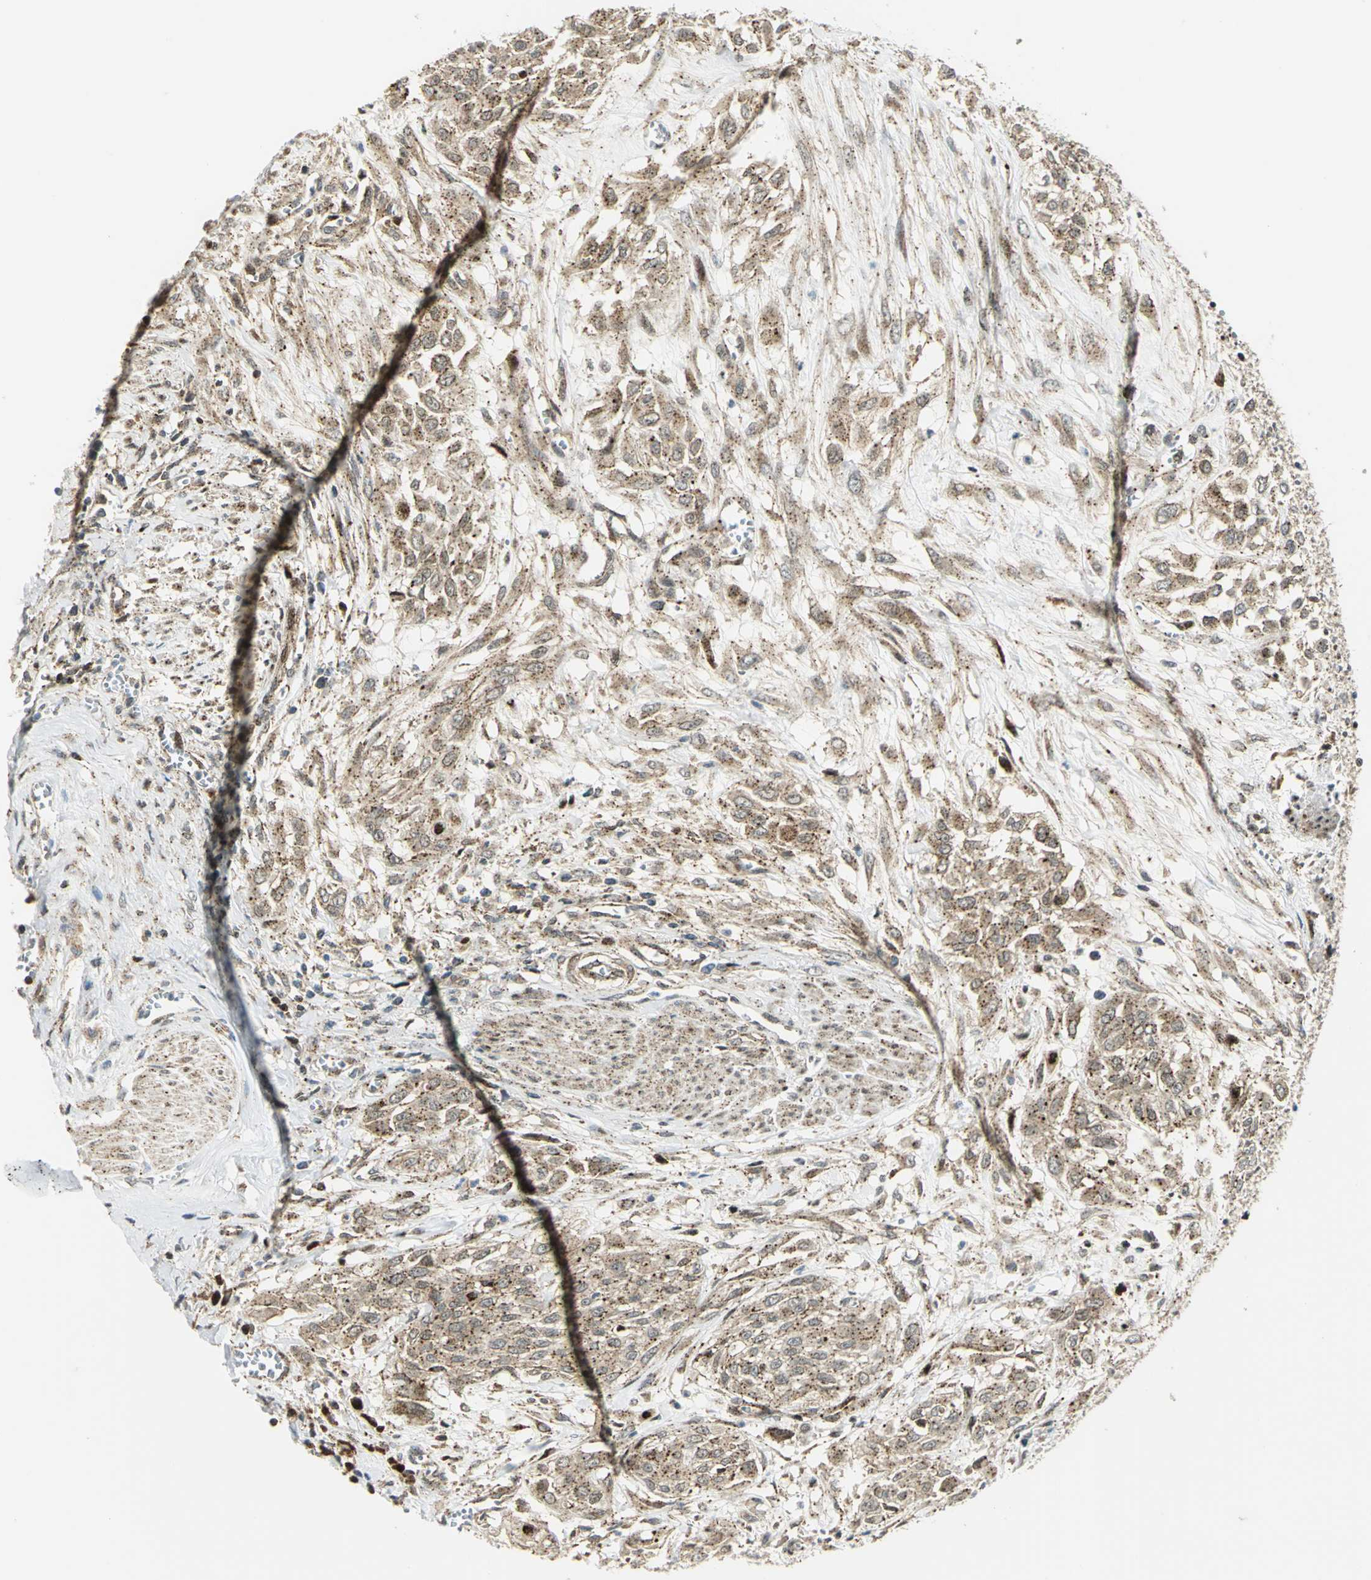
{"staining": {"intensity": "moderate", "quantity": ">75%", "location": "cytoplasmic/membranous"}, "tissue": "urothelial cancer", "cell_type": "Tumor cells", "image_type": "cancer", "snomed": [{"axis": "morphology", "description": "Urothelial carcinoma, High grade"}, {"axis": "topography", "description": "Urinary bladder"}], "caption": "Protein staining shows moderate cytoplasmic/membranous positivity in about >75% of tumor cells in urothelial carcinoma (high-grade).", "gene": "ATP6V1A", "patient": {"sex": "male", "age": 57}}